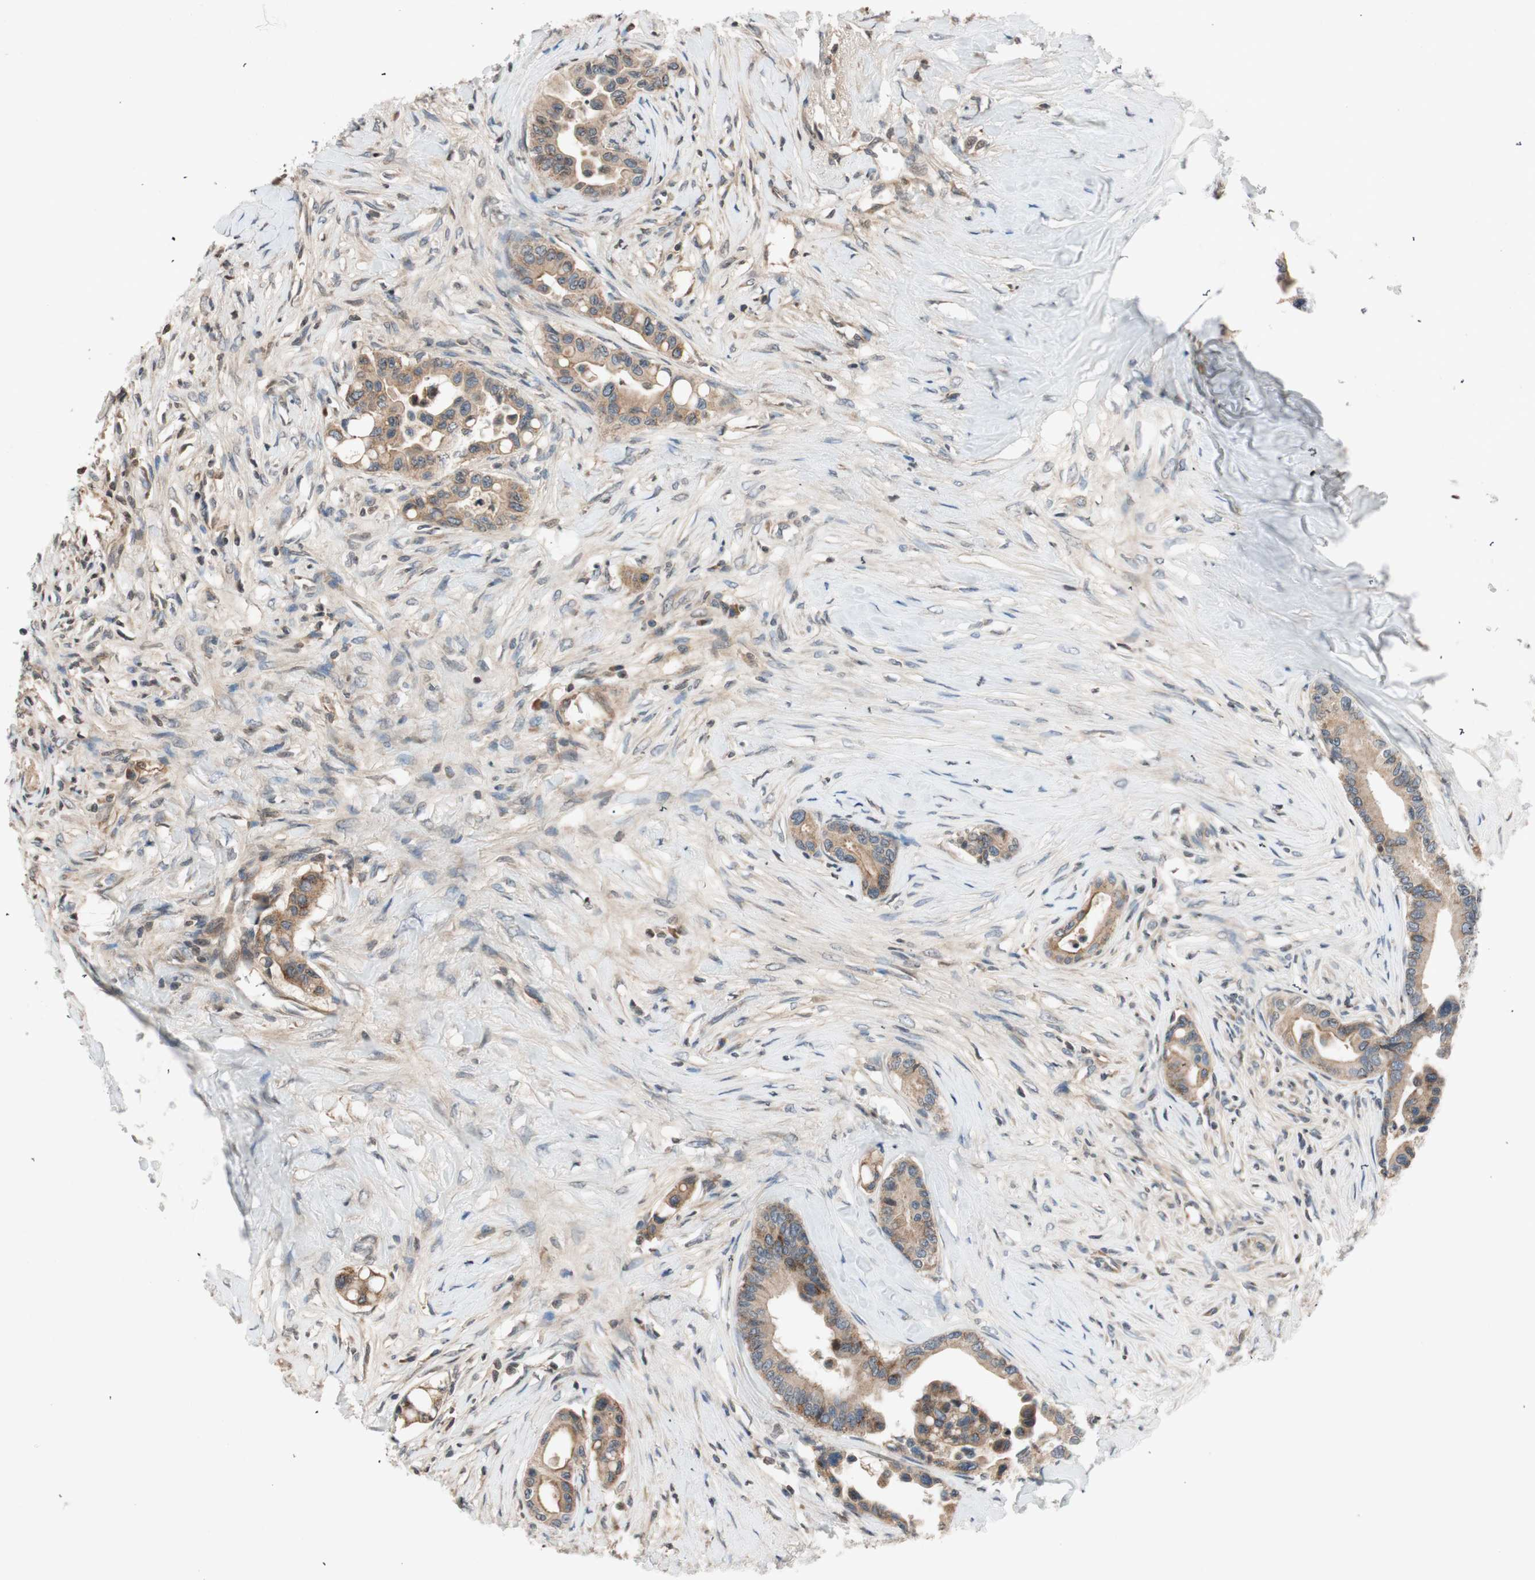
{"staining": {"intensity": "weak", "quantity": ">75%", "location": "cytoplasmic/membranous"}, "tissue": "colorectal cancer", "cell_type": "Tumor cells", "image_type": "cancer", "snomed": [{"axis": "morphology", "description": "Normal tissue, NOS"}, {"axis": "morphology", "description": "Adenocarcinoma, NOS"}, {"axis": "topography", "description": "Colon"}], "caption": "Weak cytoplasmic/membranous positivity is seen in about >75% of tumor cells in colorectal cancer (adenocarcinoma).", "gene": "GCLM", "patient": {"sex": "male", "age": 82}}